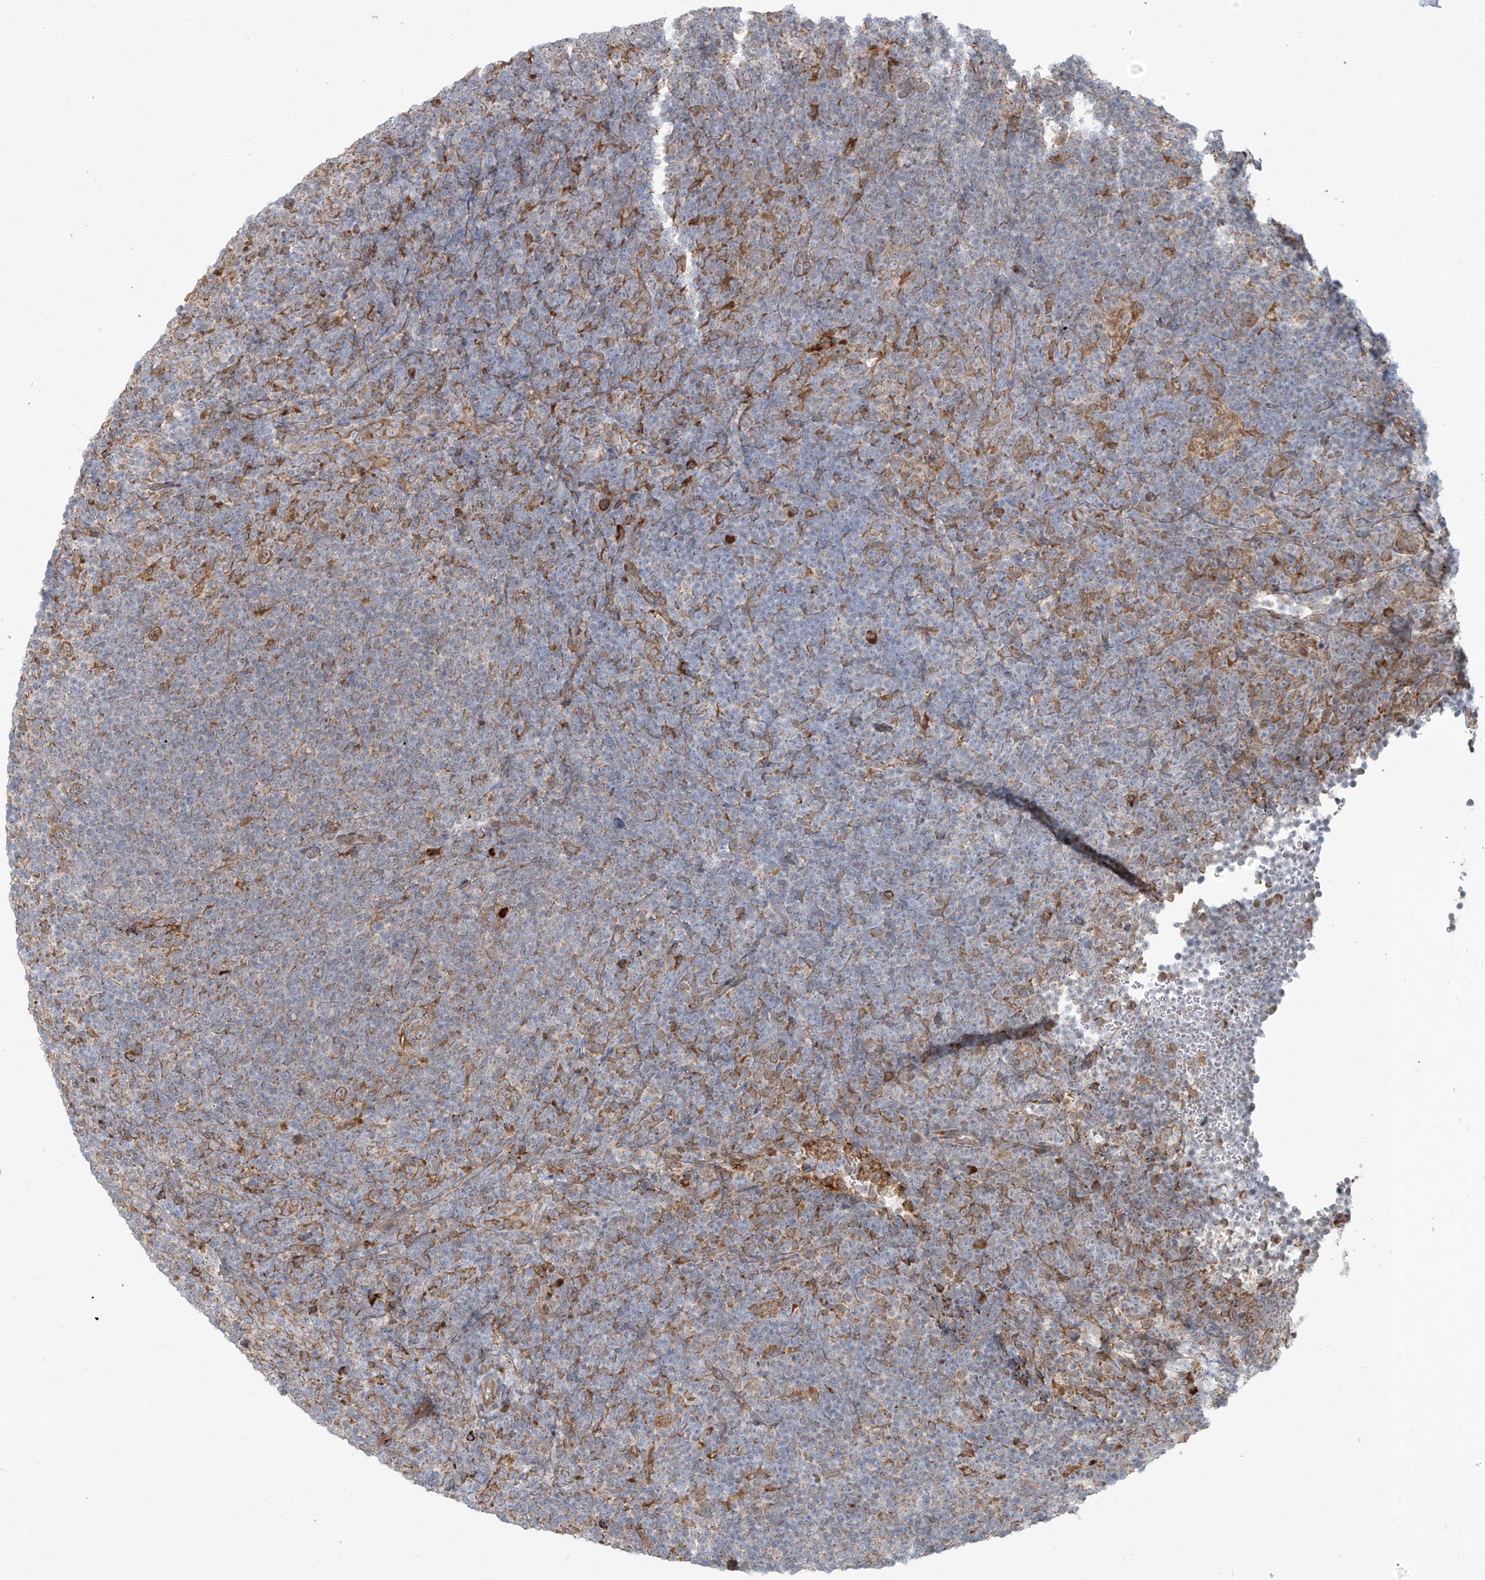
{"staining": {"intensity": "moderate", "quantity": ">75%", "location": "cytoplasmic/membranous"}, "tissue": "lymphoma", "cell_type": "Tumor cells", "image_type": "cancer", "snomed": [{"axis": "morphology", "description": "Hodgkin's disease, NOS"}, {"axis": "topography", "description": "Lymph node"}], "caption": "The histopathology image displays staining of lymphoma, revealing moderate cytoplasmic/membranous protein expression (brown color) within tumor cells.", "gene": "KATNIP", "patient": {"sex": "female", "age": 57}}